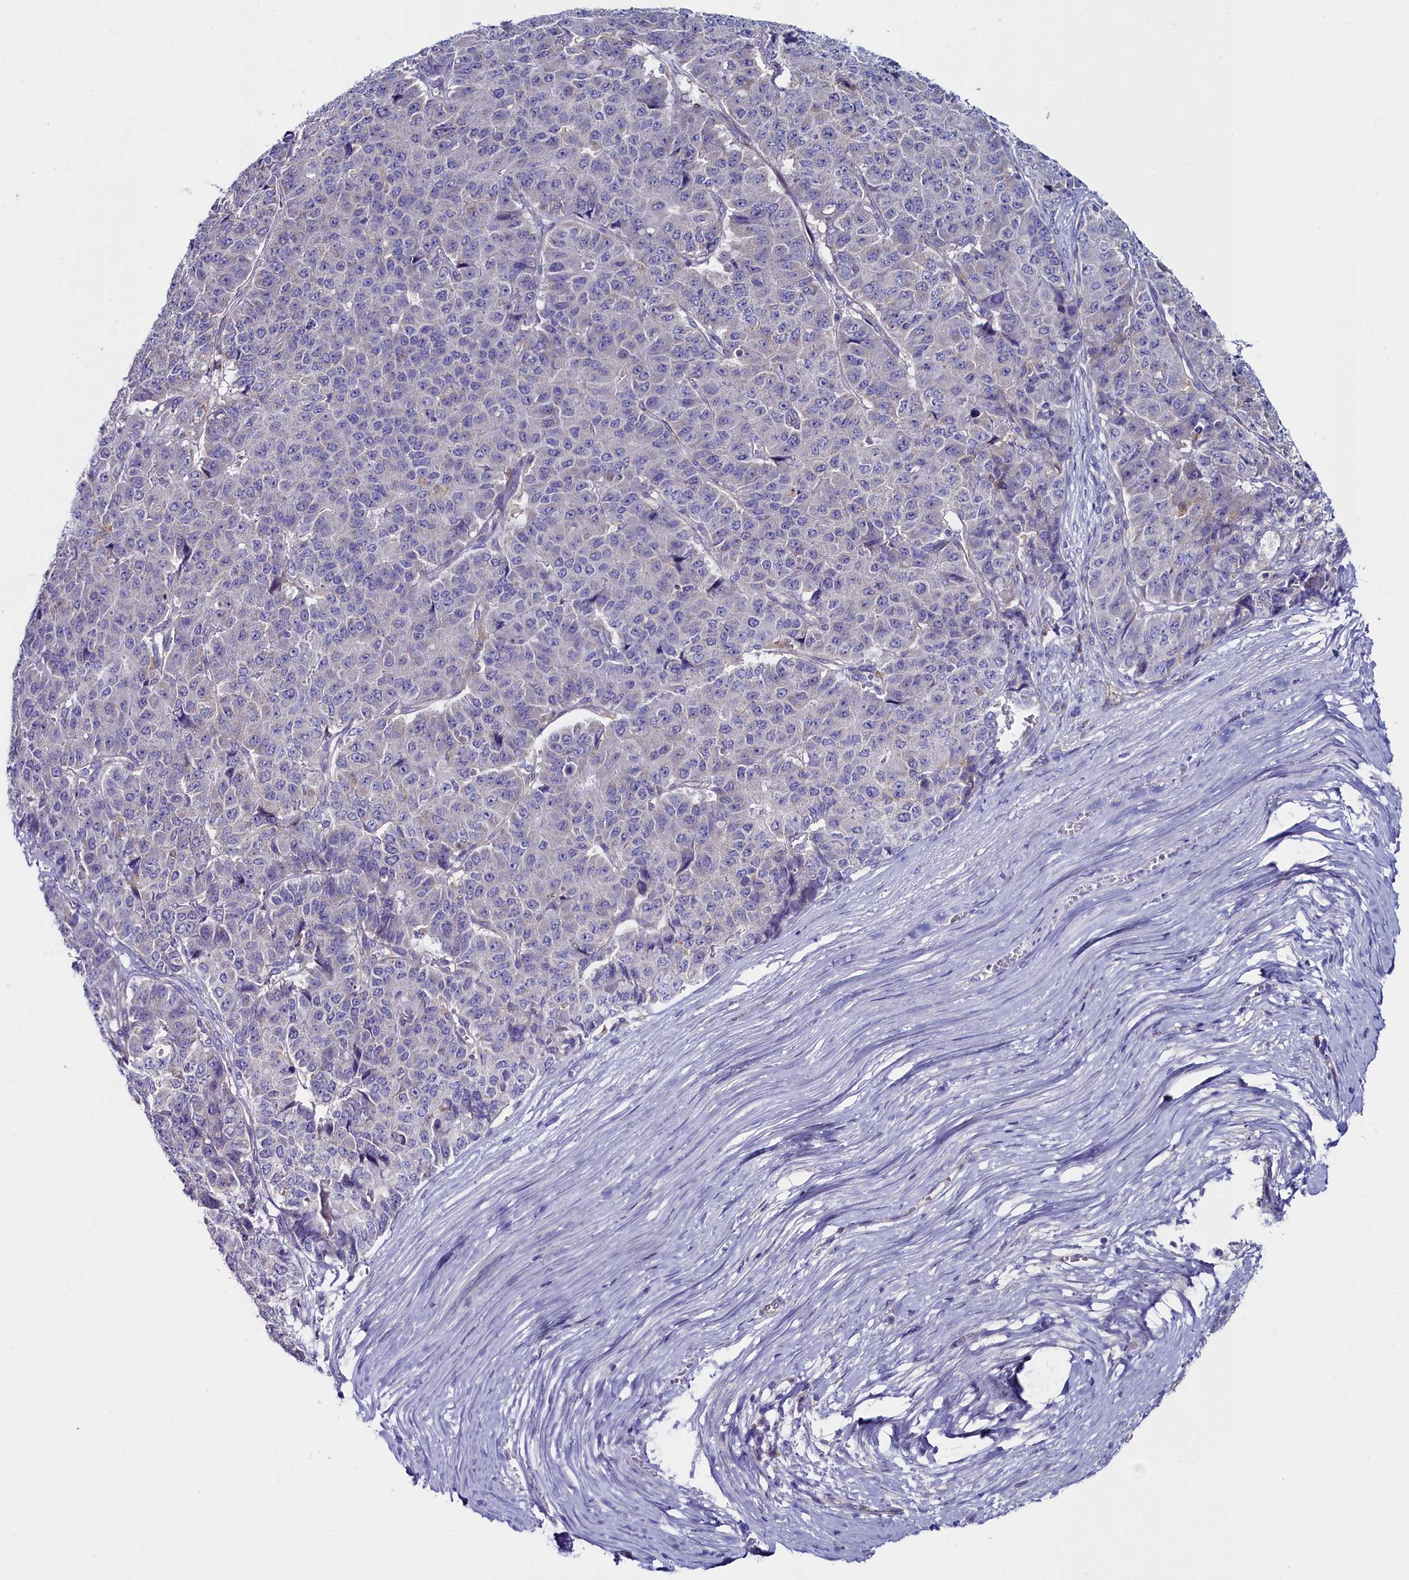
{"staining": {"intensity": "negative", "quantity": "none", "location": "none"}, "tissue": "pancreatic cancer", "cell_type": "Tumor cells", "image_type": "cancer", "snomed": [{"axis": "morphology", "description": "Adenocarcinoma, NOS"}, {"axis": "topography", "description": "Pancreas"}], "caption": "Tumor cells show no significant expression in pancreatic cancer (adenocarcinoma).", "gene": "SLC49A3", "patient": {"sex": "male", "age": 50}}